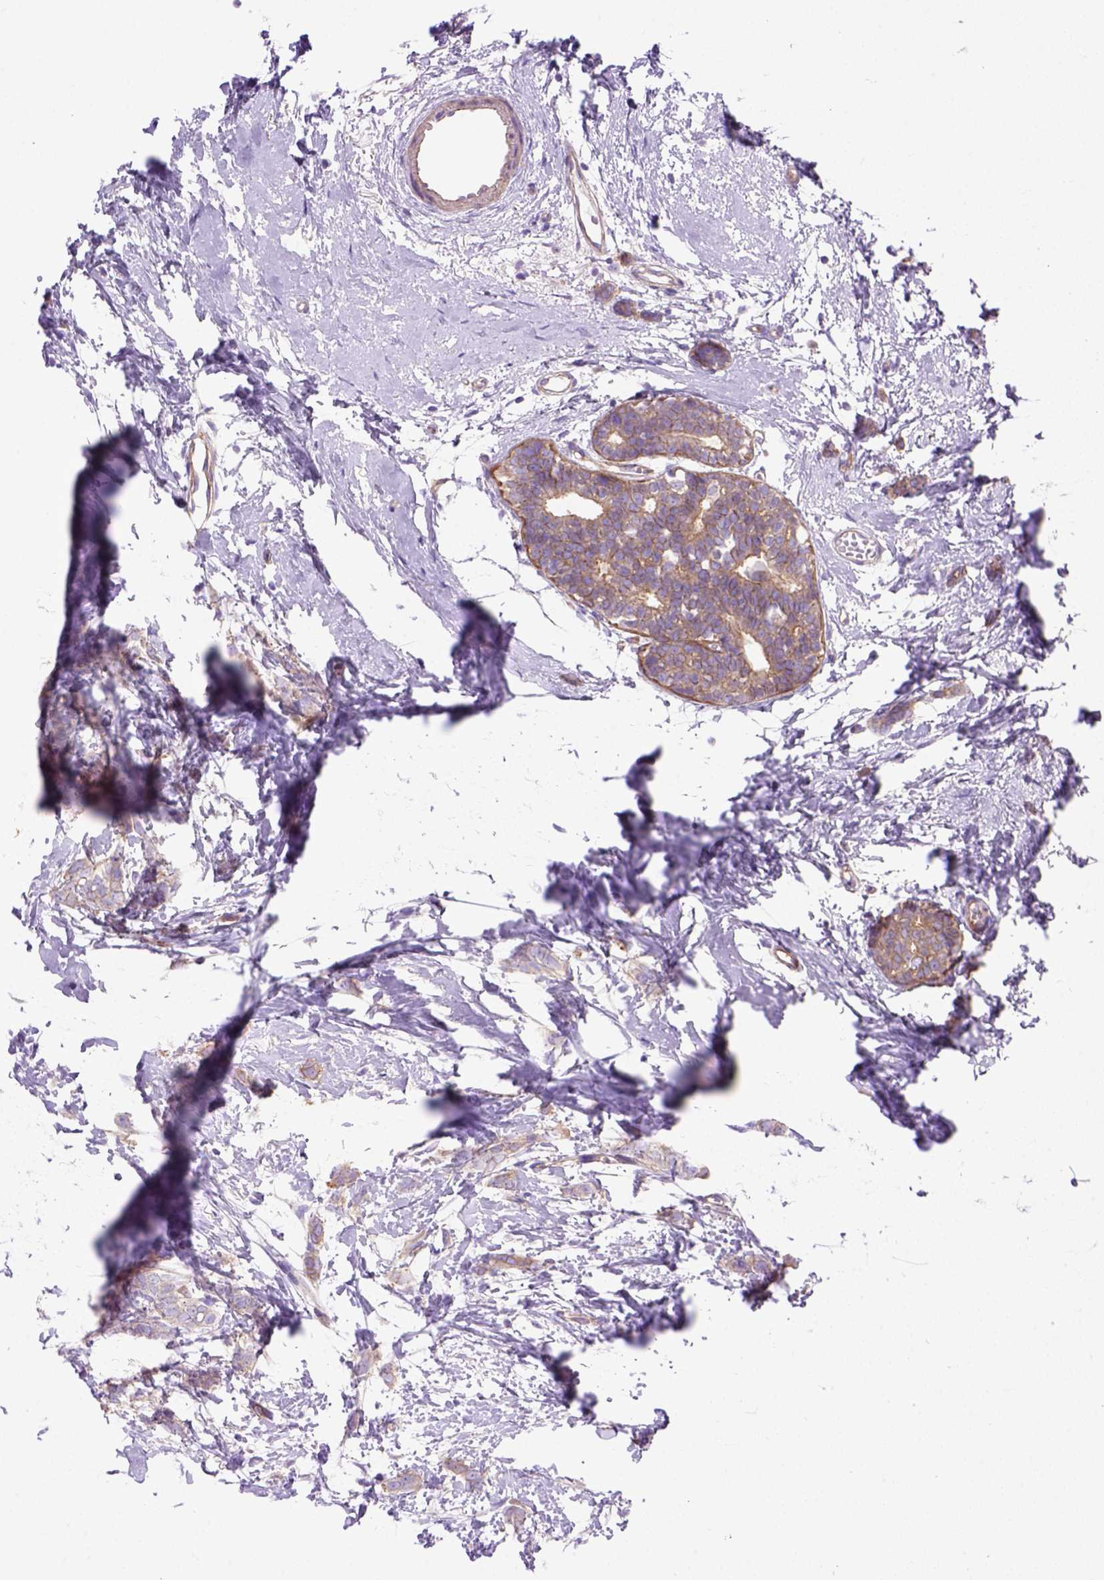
{"staining": {"intensity": "moderate", "quantity": ">75%", "location": "cytoplasmic/membranous"}, "tissue": "breast cancer", "cell_type": "Tumor cells", "image_type": "cancer", "snomed": [{"axis": "morphology", "description": "Duct carcinoma"}, {"axis": "topography", "description": "Breast"}], "caption": "An immunohistochemistry (IHC) image of tumor tissue is shown. Protein staining in brown labels moderate cytoplasmic/membranous positivity in breast cancer within tumor cells.", "gene": "PEX12", "patient": {"sex": "female", "age": 40}}